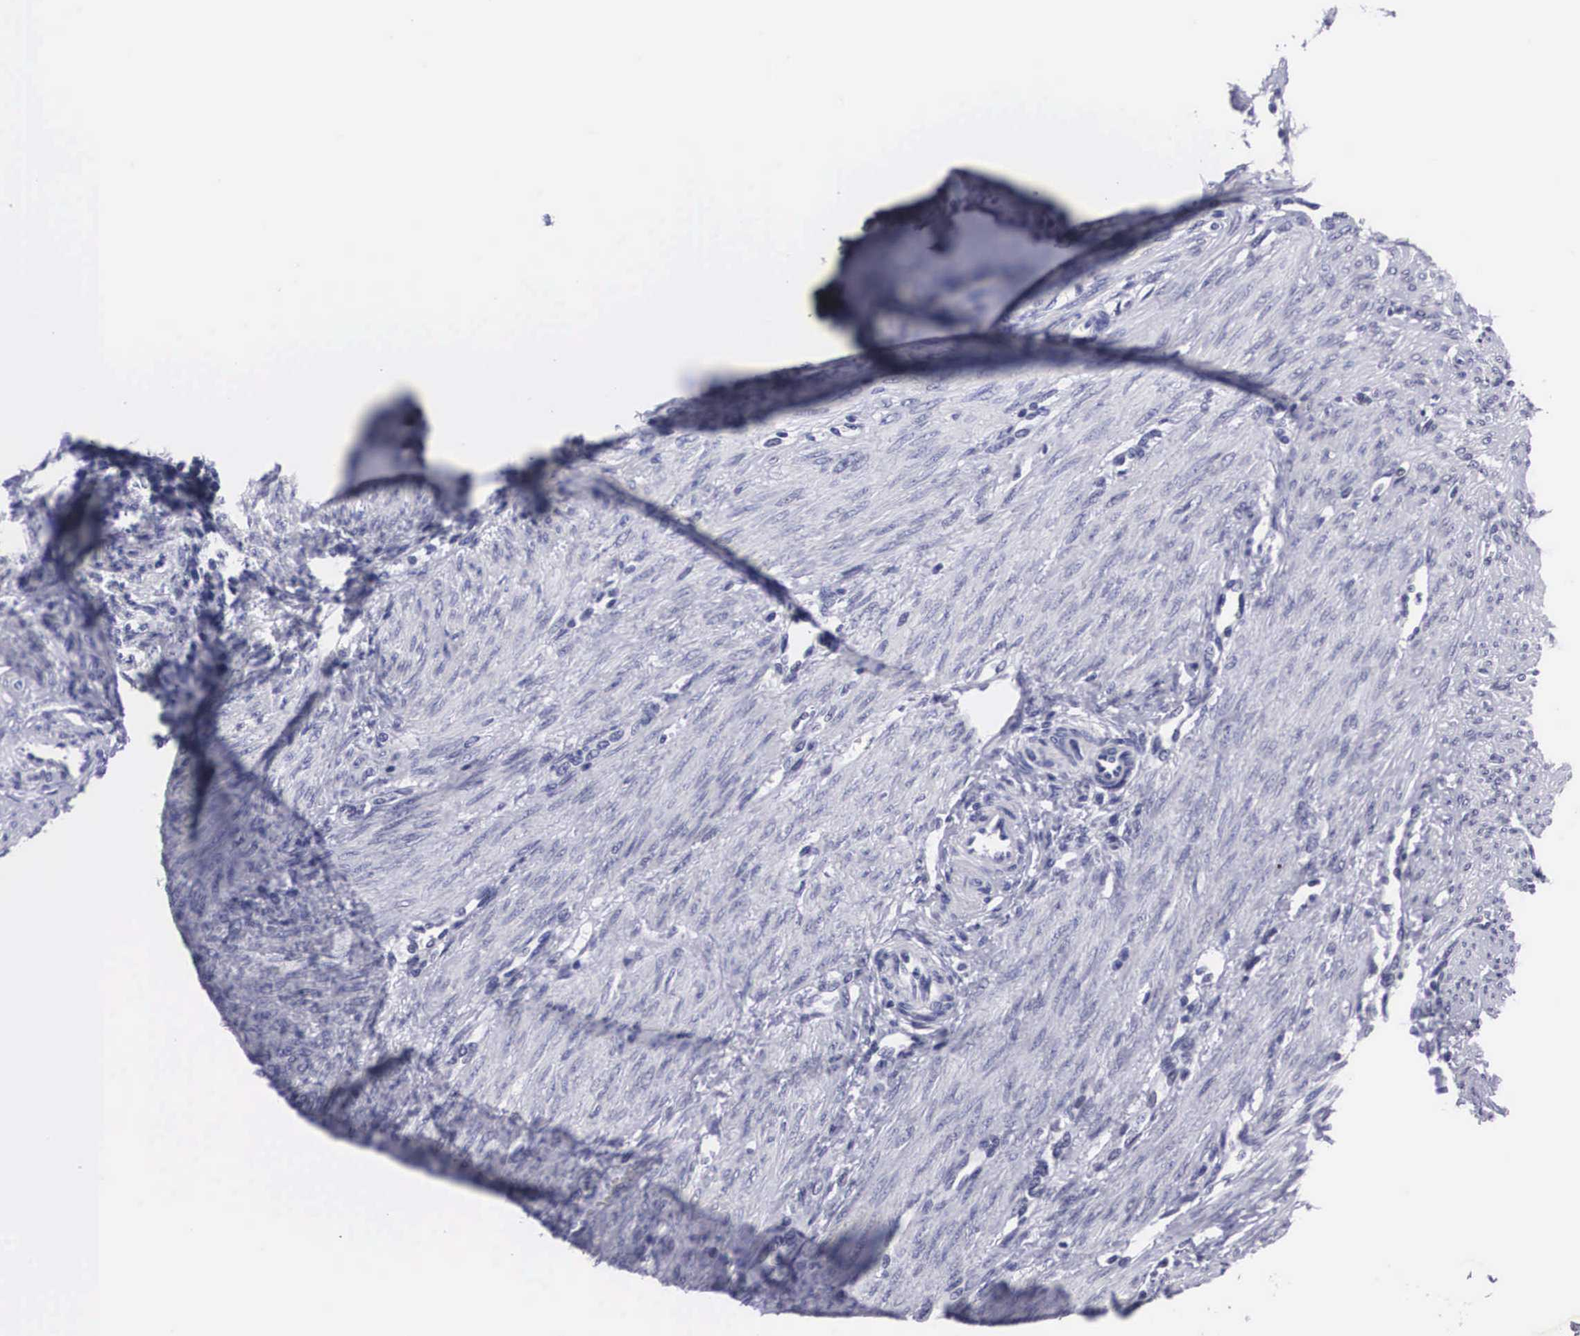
{"staining": {"intensity": "negative", "quantity": "none", "location": "none"}, "tissue": "endometrial cancer", "cell_type": "Tumor cells", "image_type": "cancer", "snomed": [{"axis": "morphology", "description": "Adenocarcinoma, NOS"}, {"axis": "topography", "description": "Endometrium"}], "caption": "This is an immunohistochemistry (IHC) photomicrograph of human endometrial cancer. There is no positivity in tumor cells.", "gene": "C22orf31", "patient": {"sex": "female", "age": 51}}